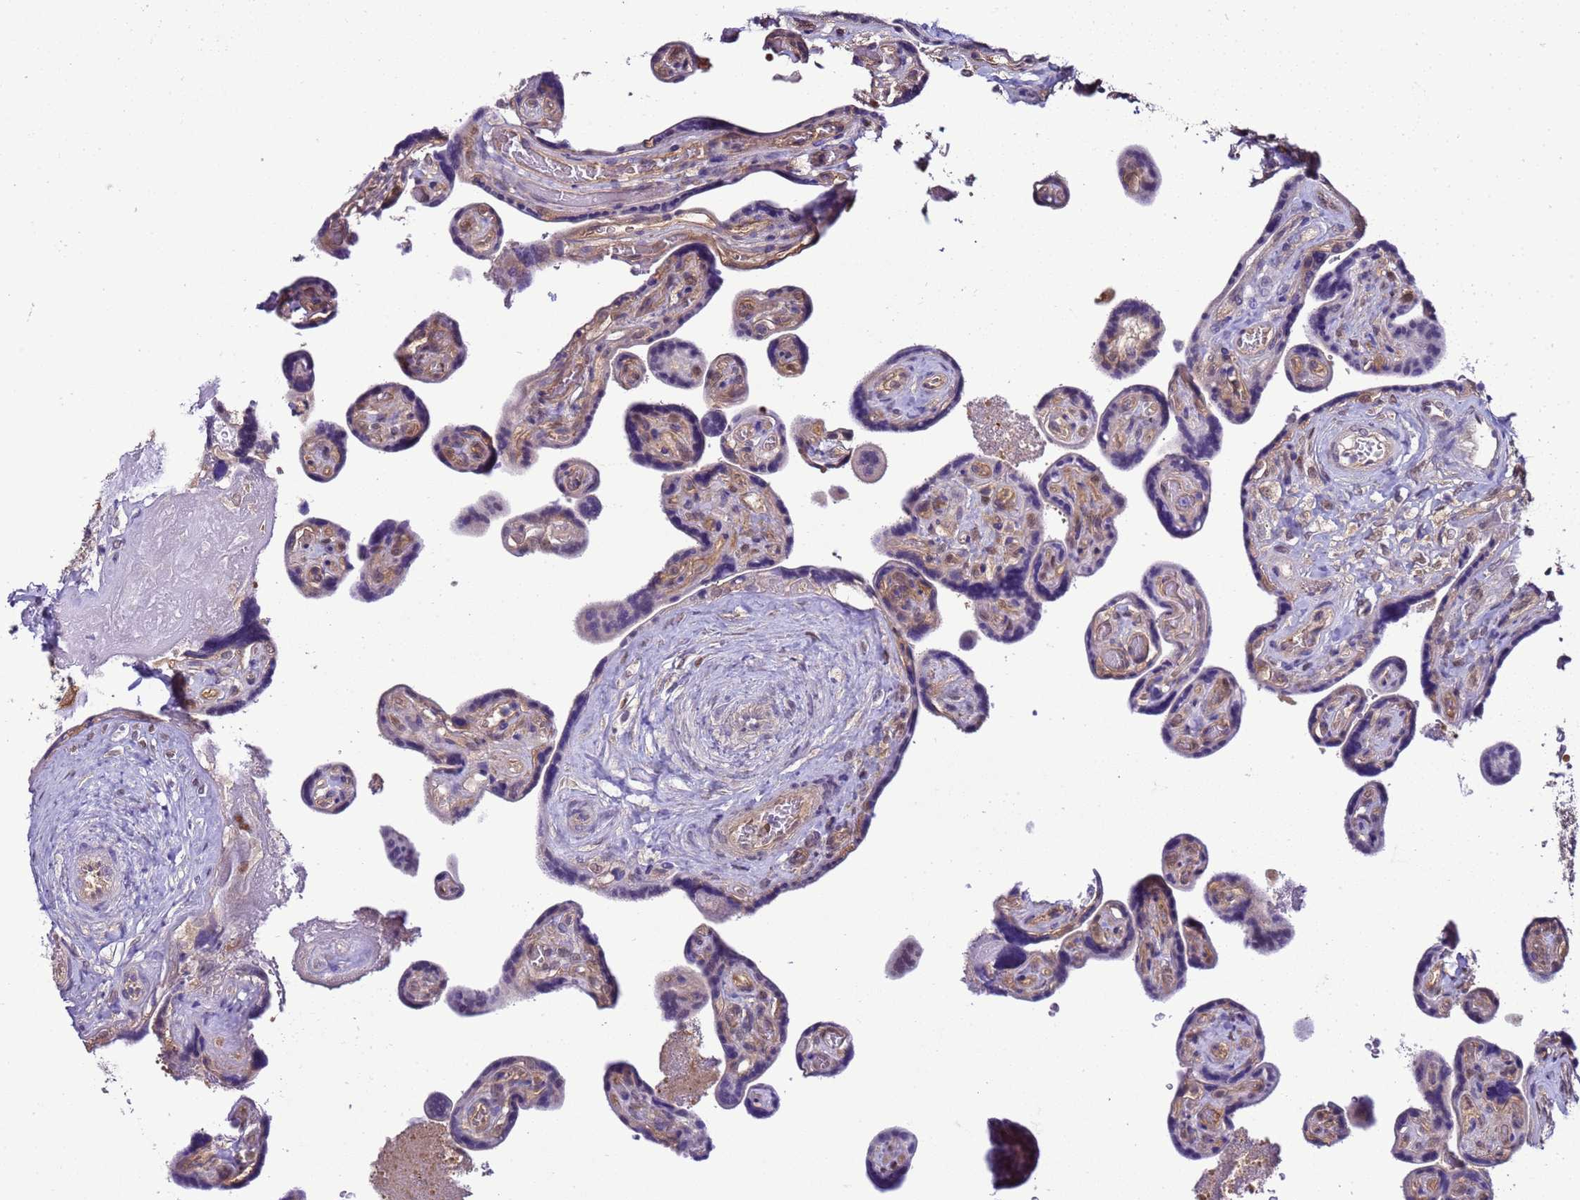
{"staining": {"intensity": "weak", "quantity": "25%-75%", "location": "cytoplasmic/membranous"}, "tissue": "placenta", "cell_type": "Trophoblastic cells", "image_type": "normal", "snomed": [{"axis": "morphology", "description": "Normal tissue, NOS"}, {"axis": "topography", "description": "Placenta"}], "caption": "Approximately 25%-75% of trophoblastic cells in benign human placenta demonstrate weak cytoplasmic/membranous protein positivity as visualized by brown immunohistochemical staining.", "gene": "DDI2", "patient": {"sex": "female", "age": 32}}